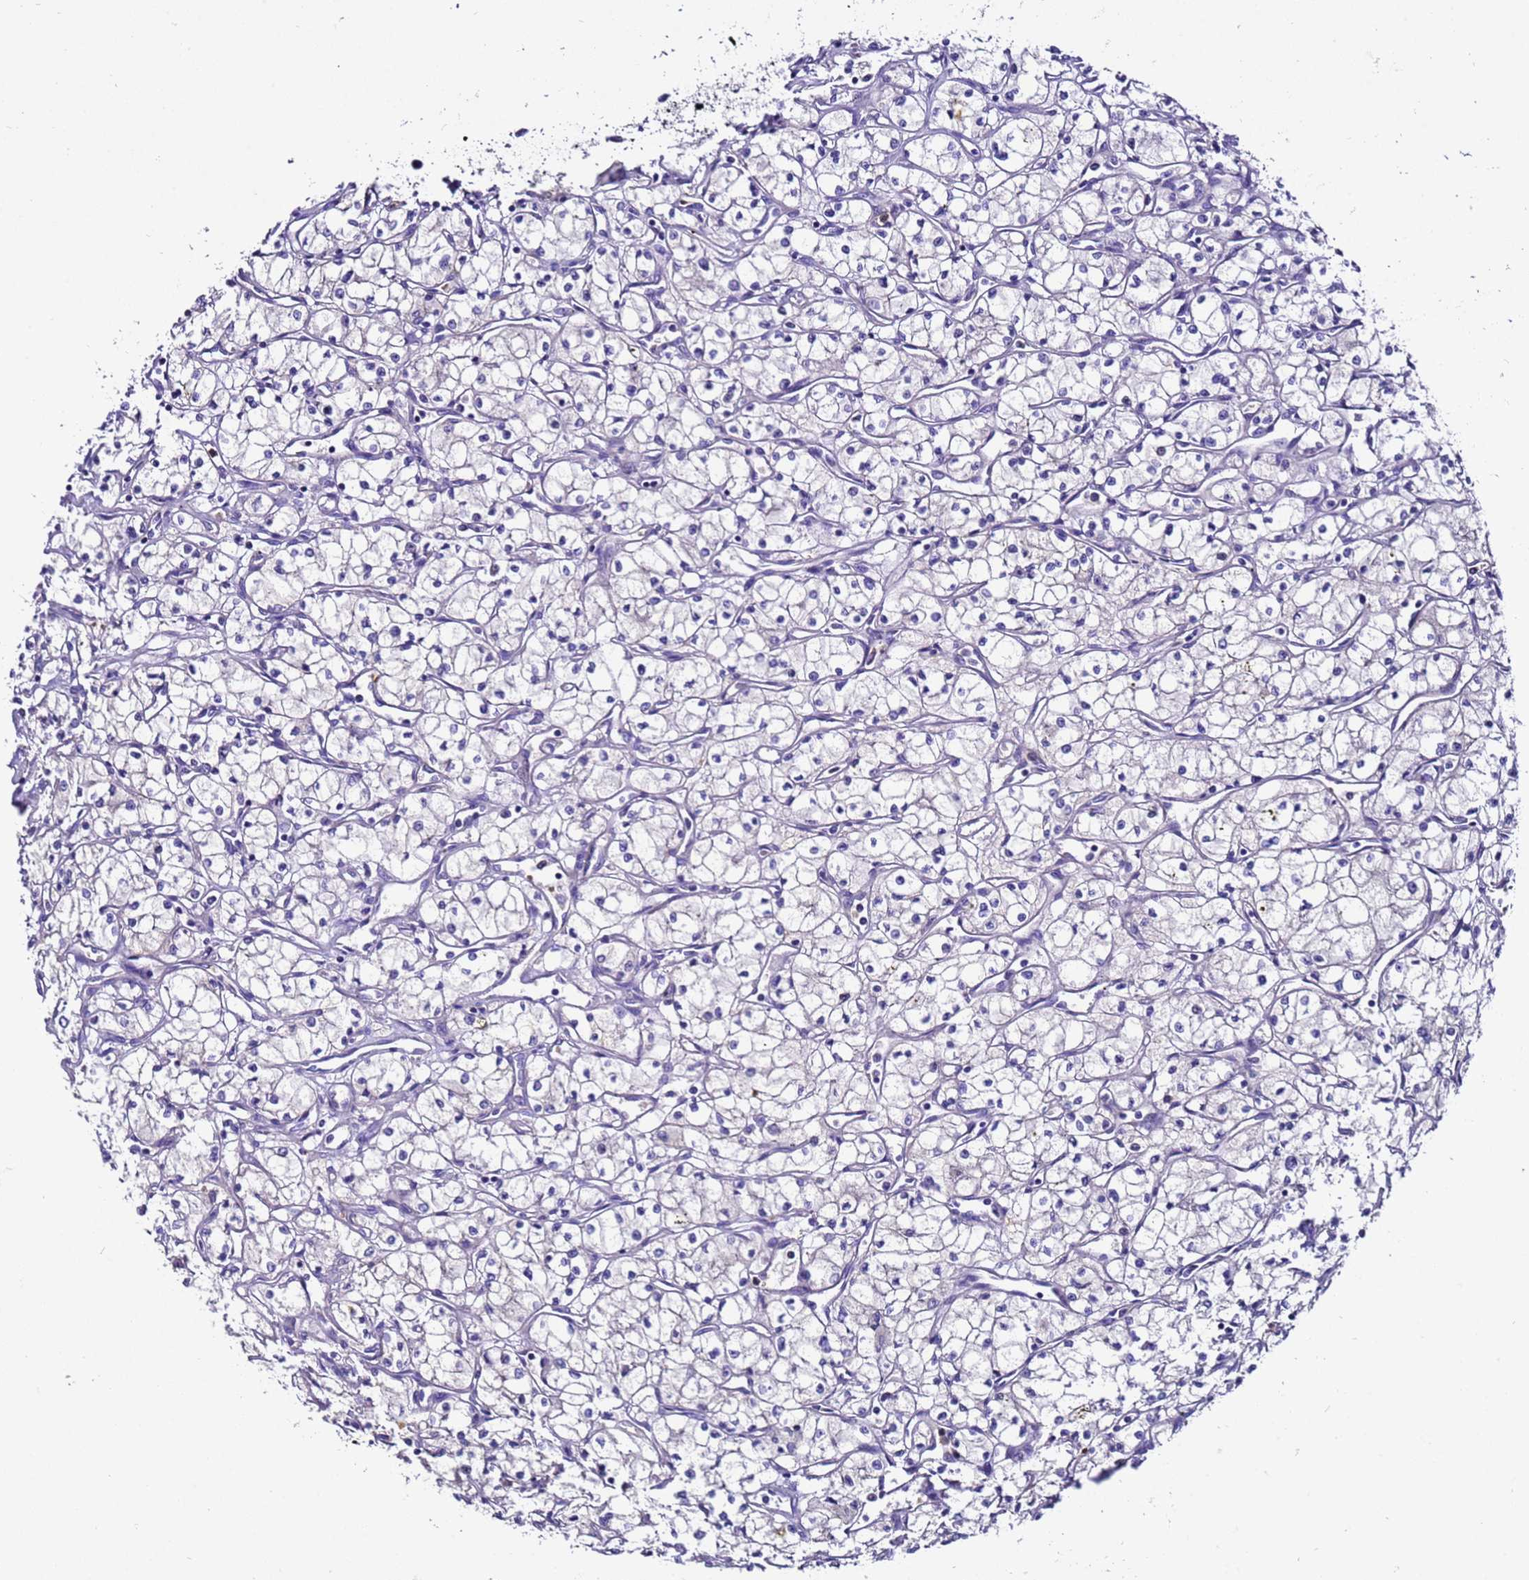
{"staining": {"intensity": "negative", "quantity": "none", "location": "none"}, "tissue": "renal cancer", "cell_type": "Tumor cells", "image_type": "cancer", "snomed": [{"axis": "morphology", "description": "Adenocarcinoma, NOS"}, {"axis": "topography", "description": "Kidney"}], "caption": "Renal cancer (adenocarcinoma) stained for a protein using immunohistochemistry (IHC) reveals no expression tumor cells.", "gene": "UGT2A1", "patient": {"sex": "male", "age": 59}}